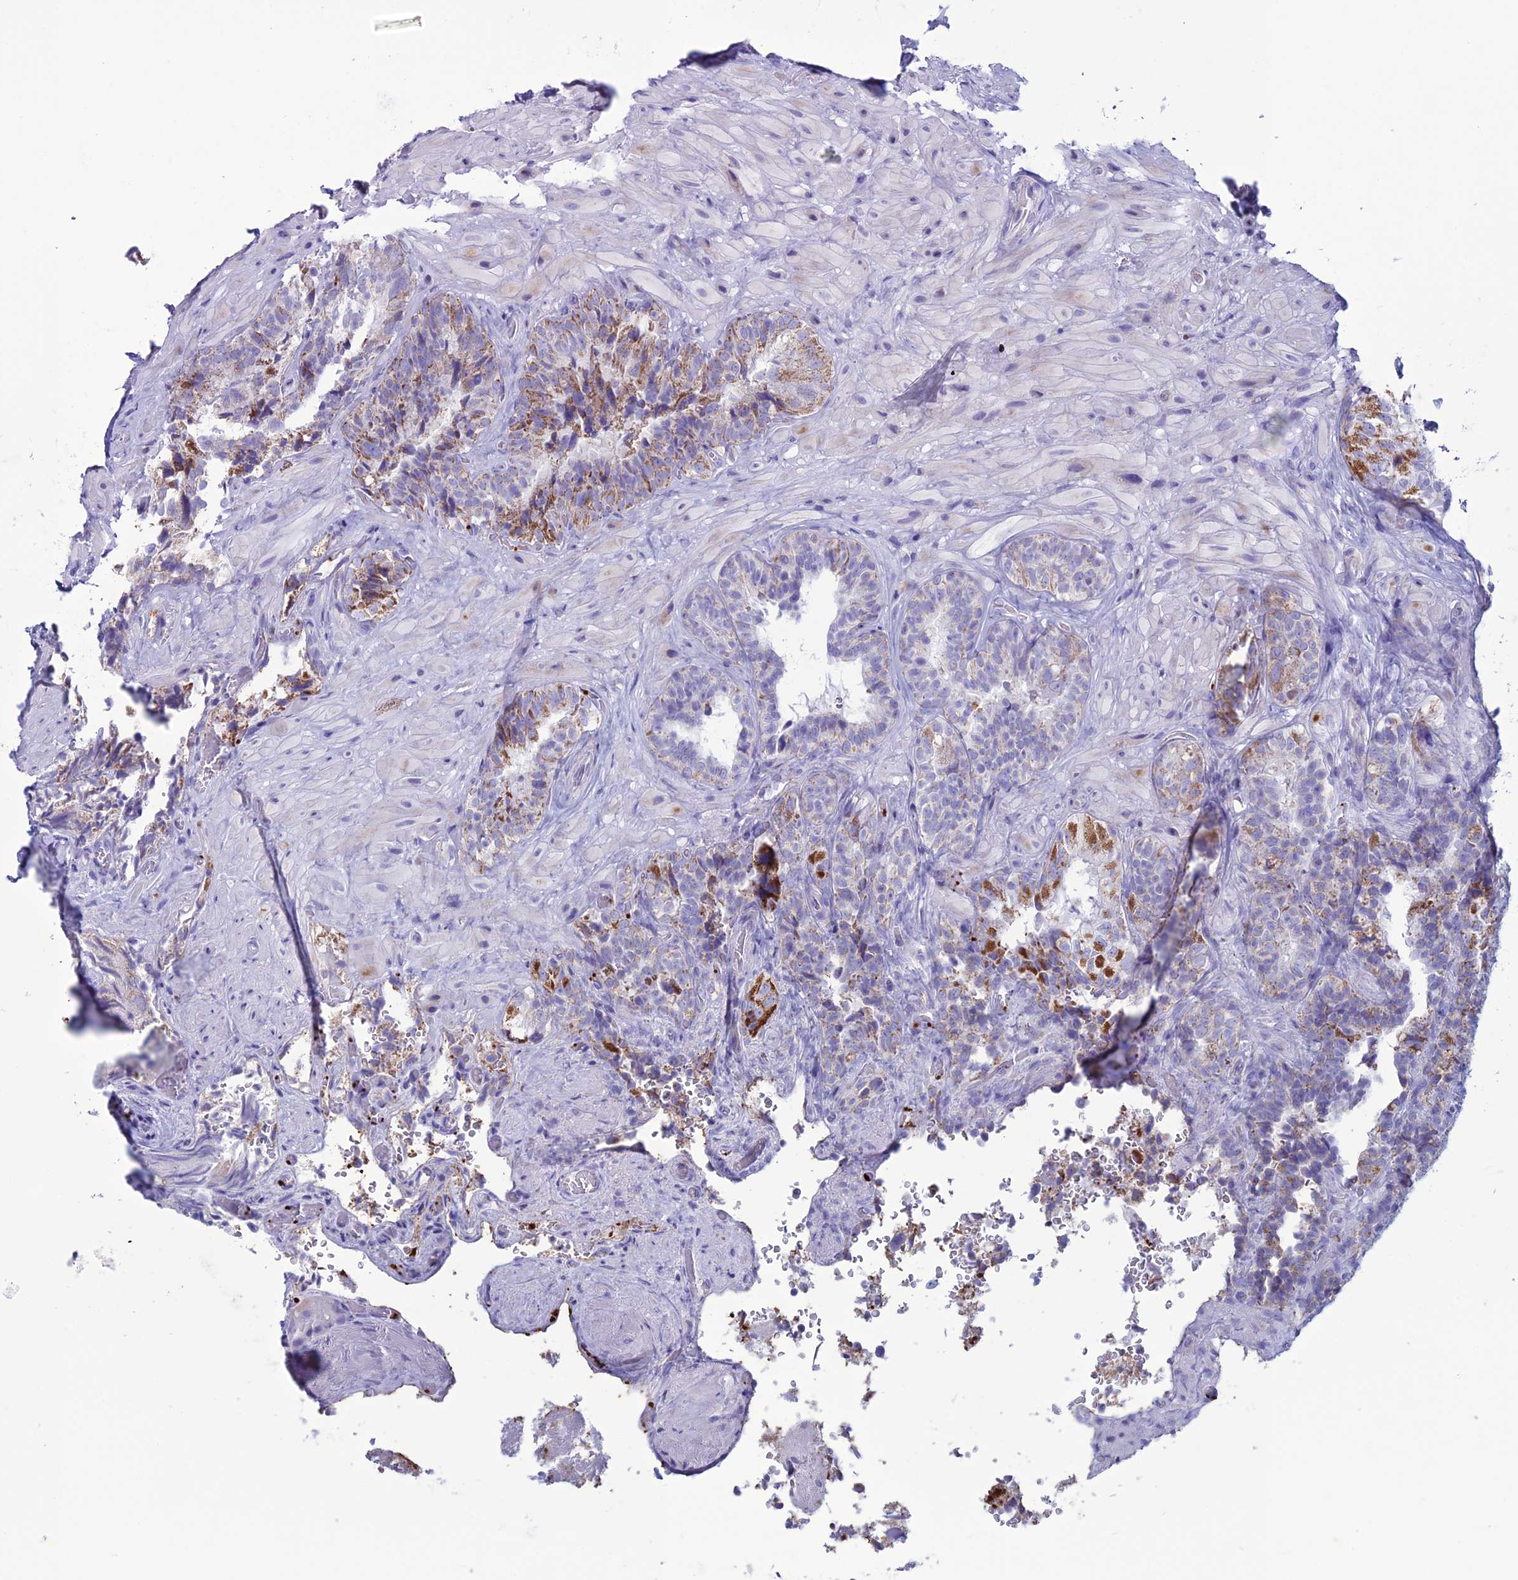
{"staining": {"intensity": "moderate", "quantity": "25%-75%", "location": "cytoplasmic/membranous"}, "tissue": "seminal vesicle", "cell_type": "Glandular cells", "image_type": "normal", "snomed": [{"axis": "morphology", "description": "Normal tissue, NOS"}, {"axis": "topography", "description": "Prostate and seminal vesicle, NOS"}, {"axis": "topography", "description": "Prostate"}, {"axis": "topography", "description": "Seminal veicle"}], "caption": "Protein expression analysis of benign human seminal vesicle reveals moderate cytoplasmic/membranous expression in about 25%-75% of glandular cells.", "gene": "C21orf140", "patient": {"sex": "male", "age": 67}}